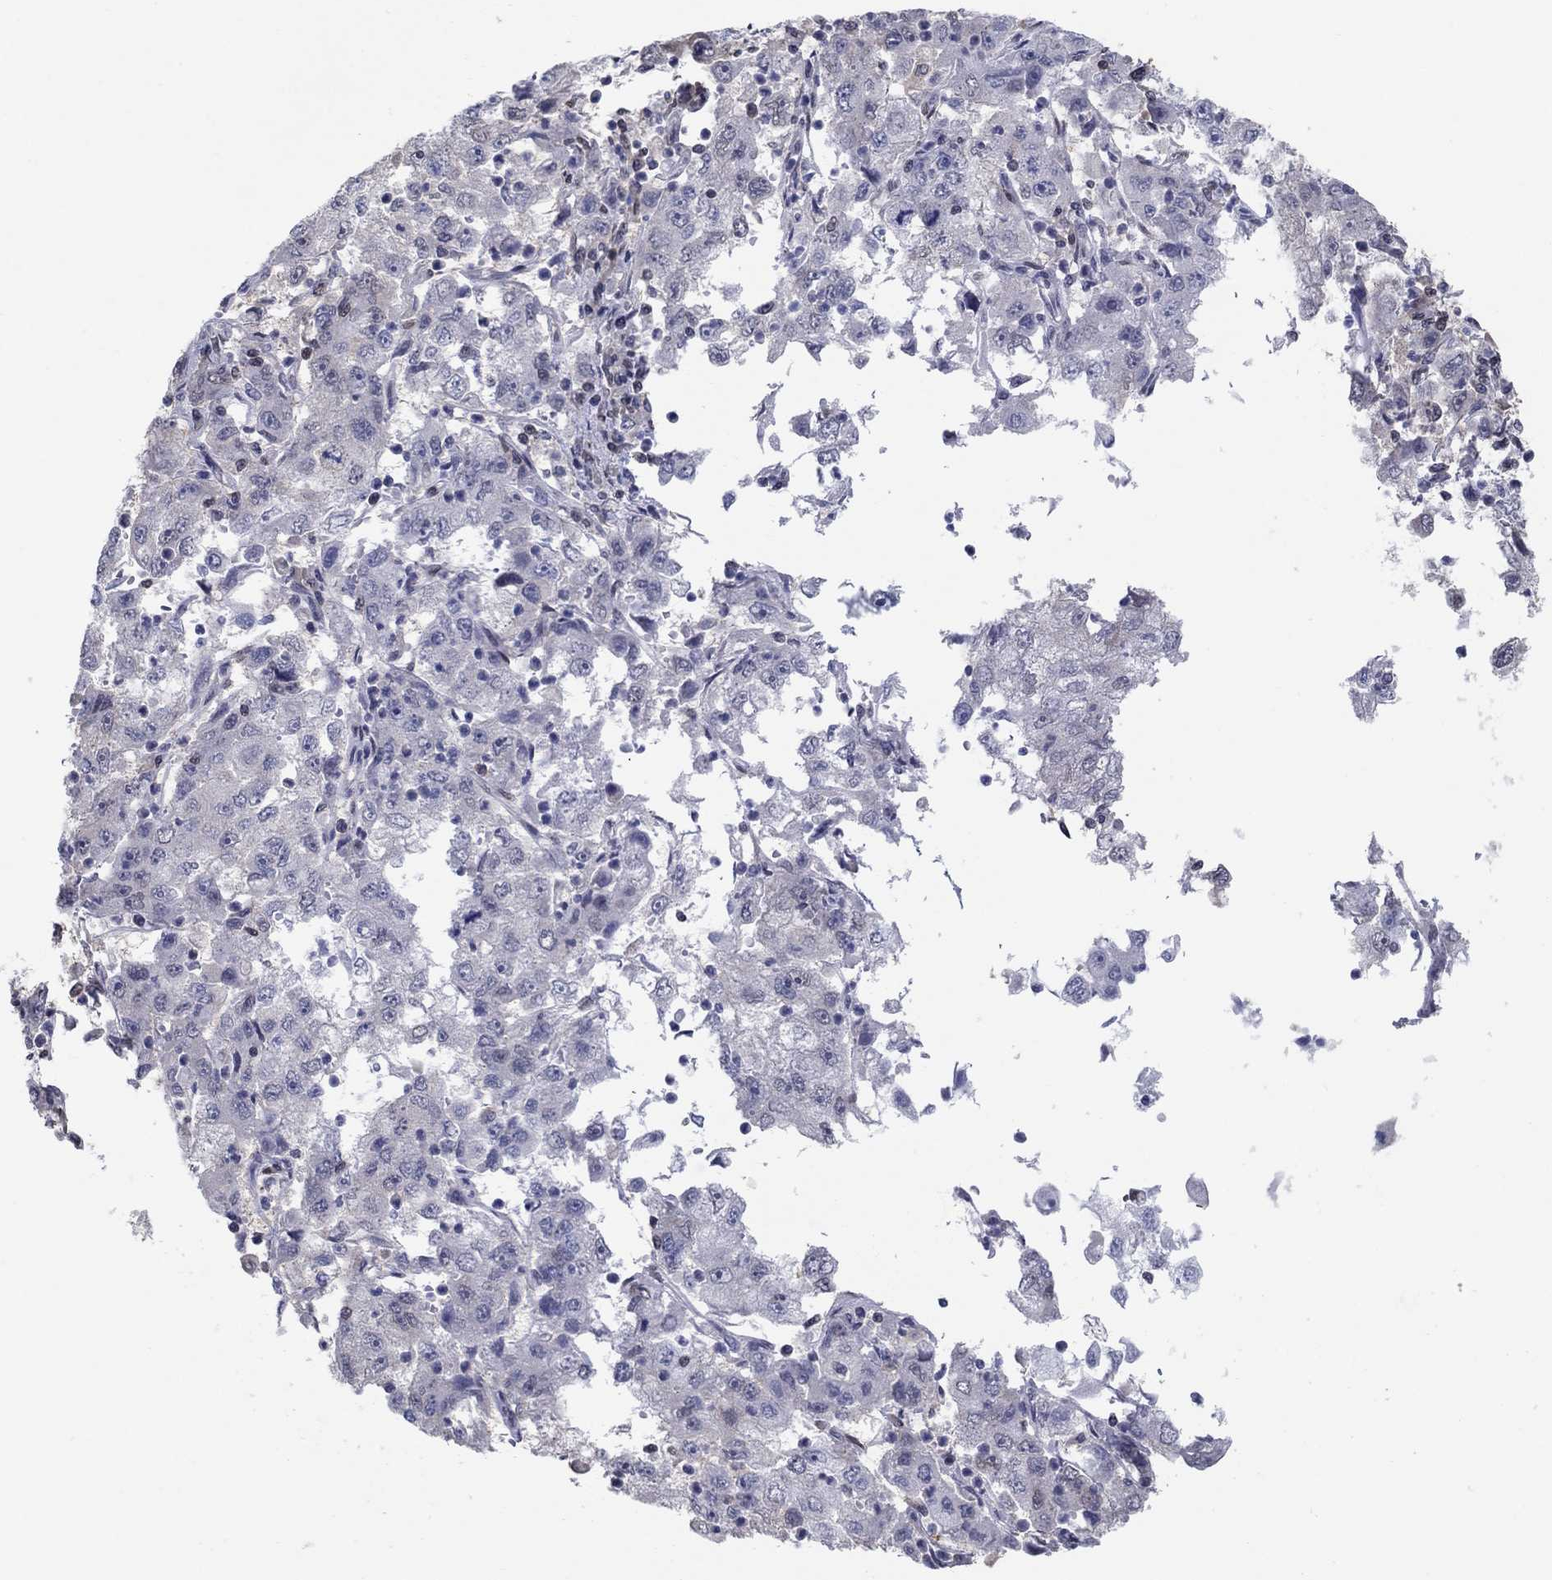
{"staining": {"intensity": "negative", "quantity": "none", "location": "none"}, "tissue": "cervical cancer", "cell_type": "Tumor cells", "image_type": "cancer", "snomed": [{"axis": "morphology", "description": "Squamous cell carcinoma, NOS"}, {"axis": "topography", "description": "Cervix"}], "caption": "The micrograph demonstrates no significant staining in tumor cells of cervical cancer.", "gene": "CENPE", "patient": {"sex": "female", "age": 36}}